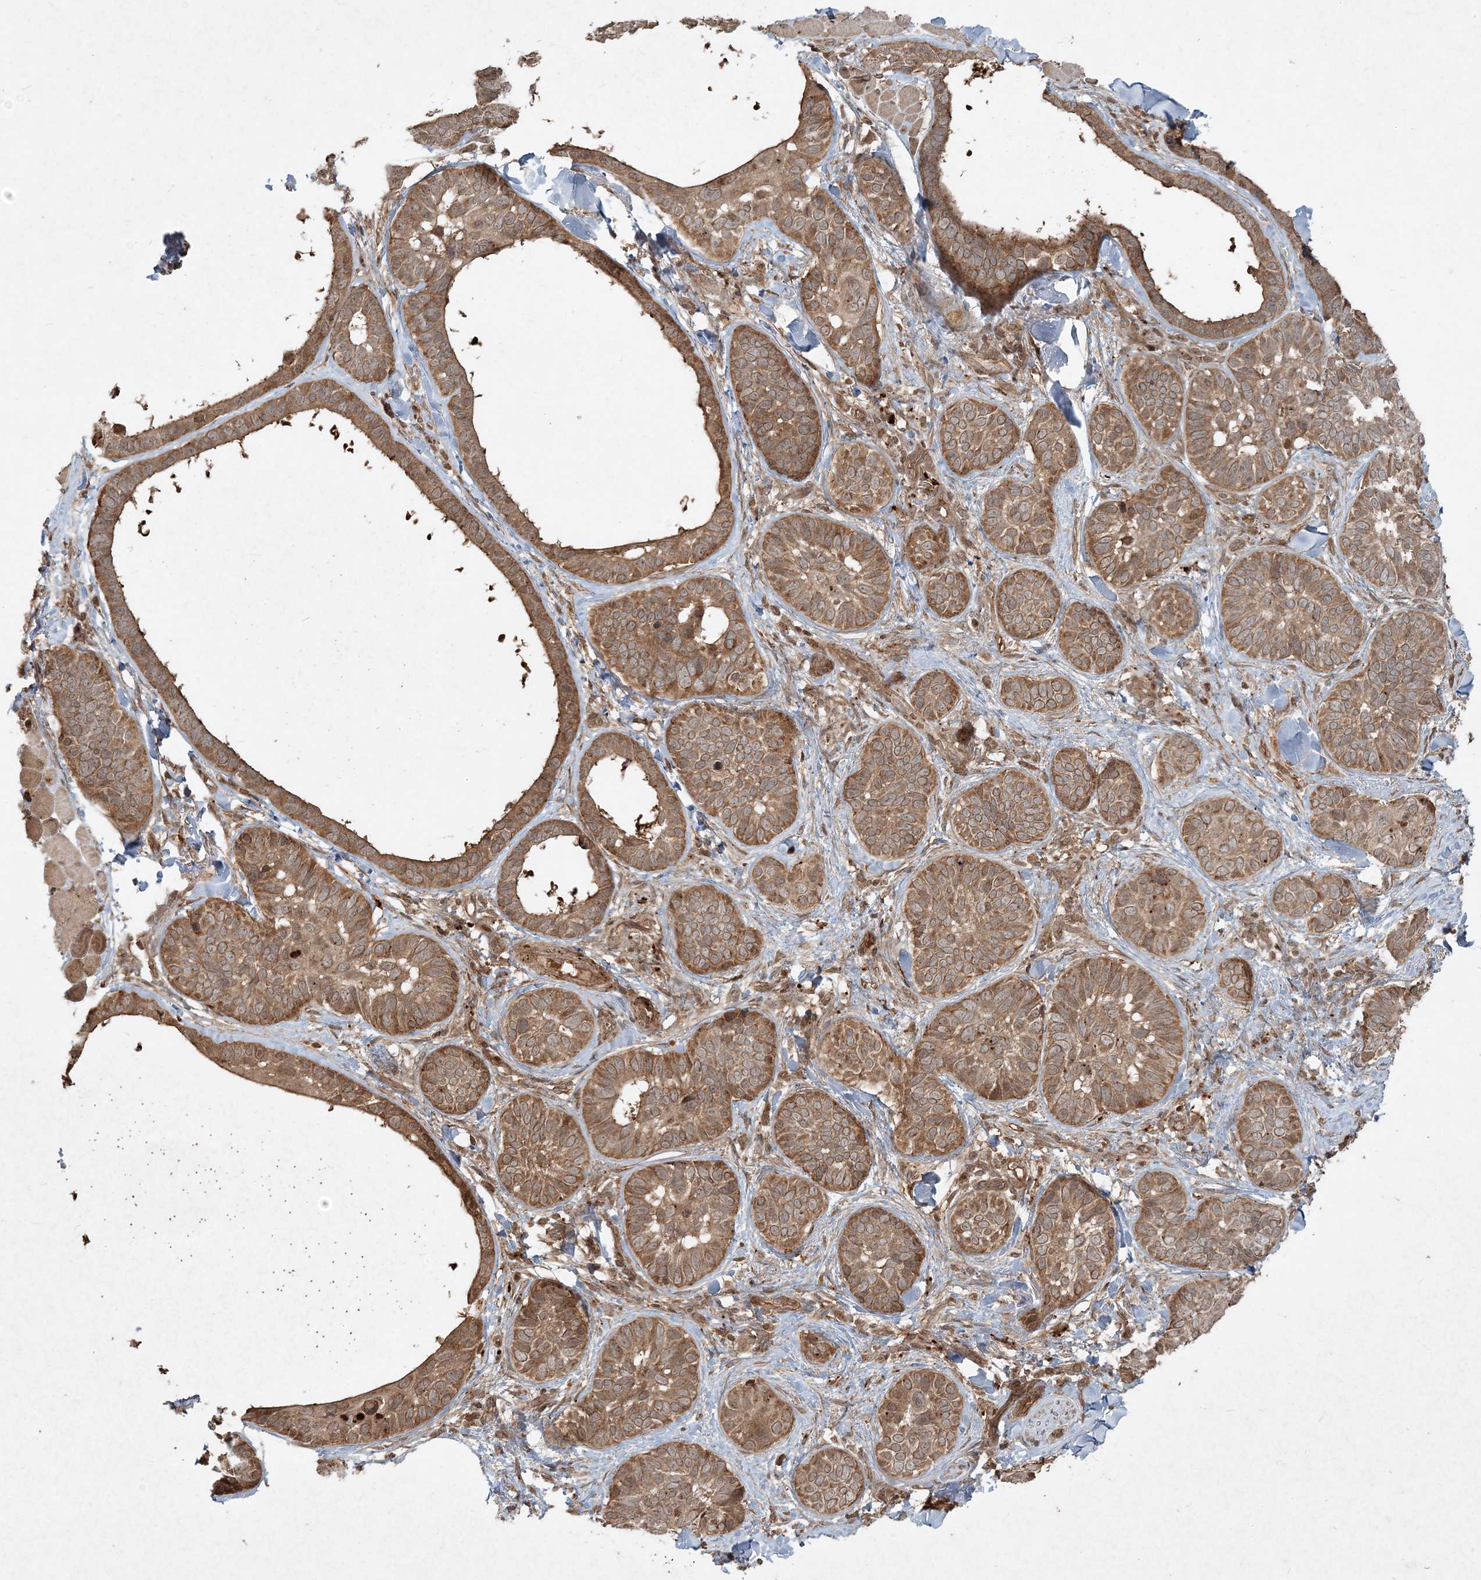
{"staining": {"intensity": "moderate", "quantity": ">75%", "location": "cytoplasmic/membranous"}, "tissue": "skin cancer", "cell_type": "Tumor cells", "image_type": "cancer", "snomed": [{"axis": "morphology", "description": "Basal cell carcinoma"}, {"axis": "topography", "description": "Skin"}], "caption": "Skin basal cell carcinoma tissue displays moderate cytoplasmic/membranous staining in about >75% of tumor cells, visualized by immunohistochemistry. The protein of interest is shown in brown color, while the nuclei are stained blue.", "gene": "NARS1", "patient": {"sex": "male", "age": 62}}